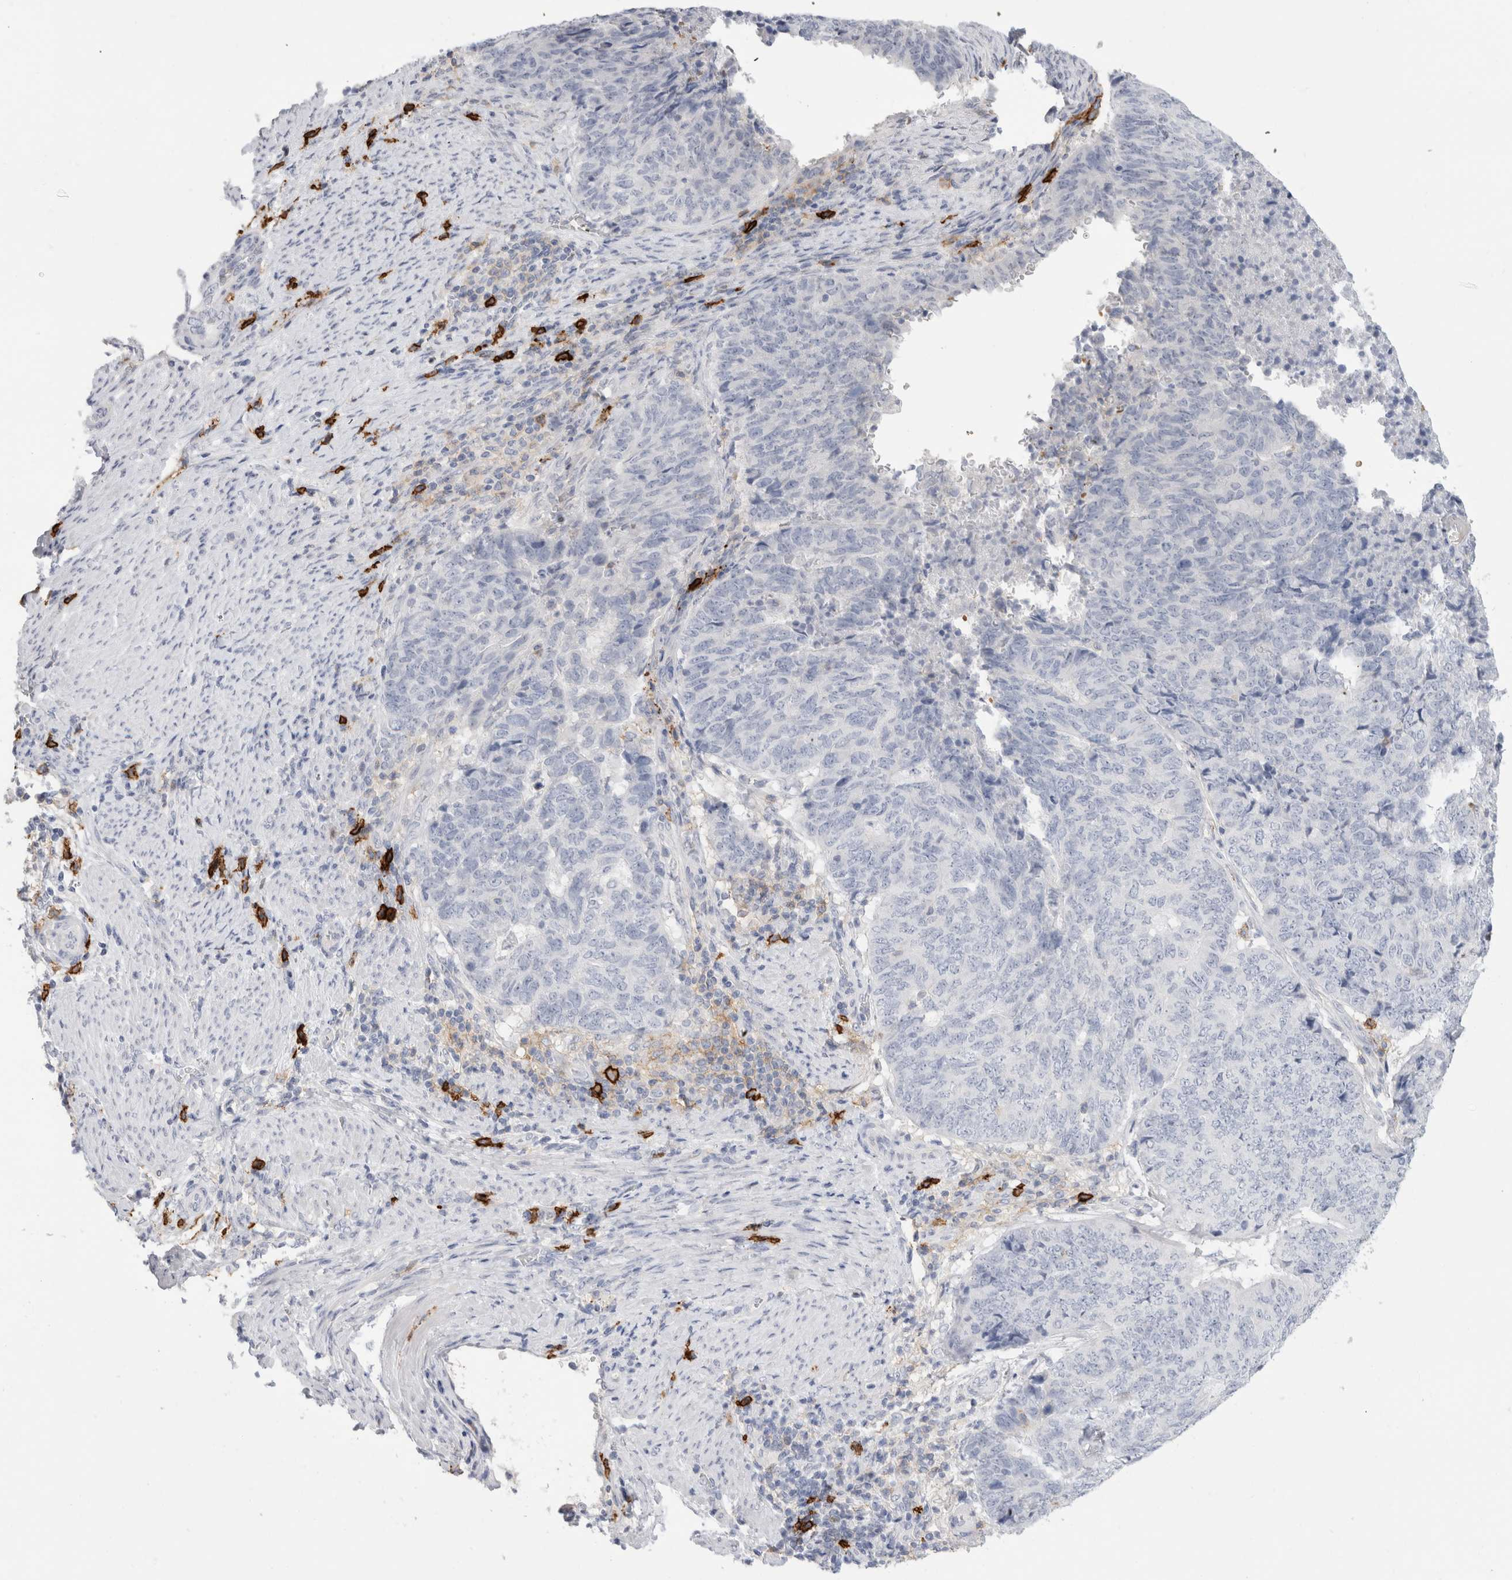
{"staining": {"intensity": "negative", "quantity": "none", "location": "none"}, "tissue": "endometrial cancer", "cell_type": "Tumor cells", "image_type": "cancer", "snomed": [{"axis": "morphology", "description": "Adenocarcinoma, NOS"}, {"axis": "topography", "description": "Endometrium"}], "caption": "Tumor cells are negative for protein expression in human endometrial cancer (adenocarcinoma).", "gene": "CD38", "patient": {"sex": "female", "age": 80}}